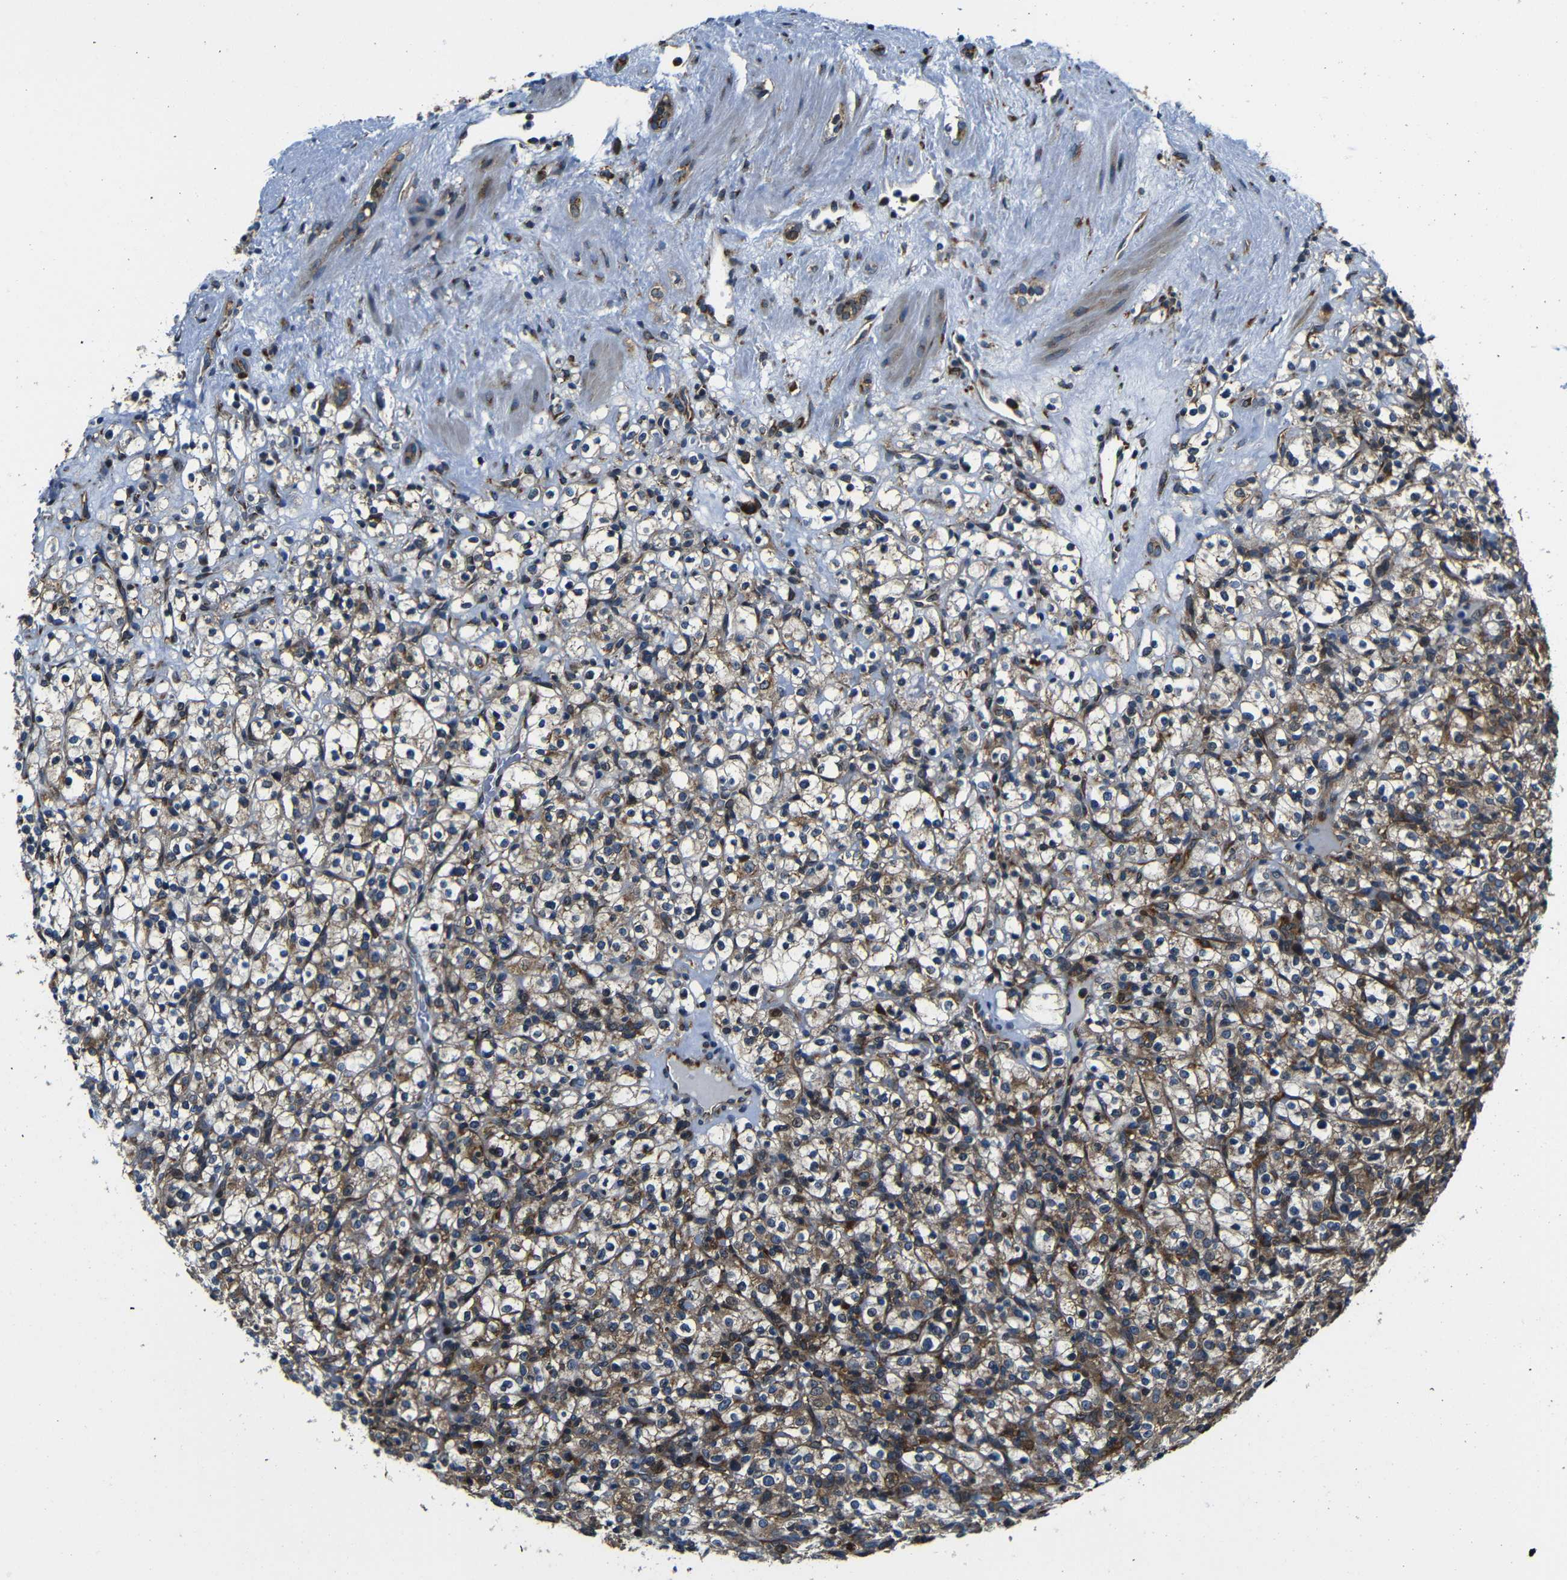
{"staining": {"intensity": "weak", "quantity": ">75%", "location": "cytoplasmic/membranous"}, "tissue": "renal cancer", "cell_type": "Tumor cells", "image_type": "cancer", "snomed": [{"axis": "morphology", "description": "Normal tissue, NOS"}, {"axis": "morphology", "description": "Adenocarcinoma, NOS"}, {"axis": "topography", "description": "Kidney"}], "caption": "There is low levels of weak cytoplasmic/membranous staining in tumor cells of renal cancer (adenocarcinoma), as demonstrated by immunohistochemical staining (brown color).", "gene": "ABCE1", "patient": {"sex": "female", "age": 72}}